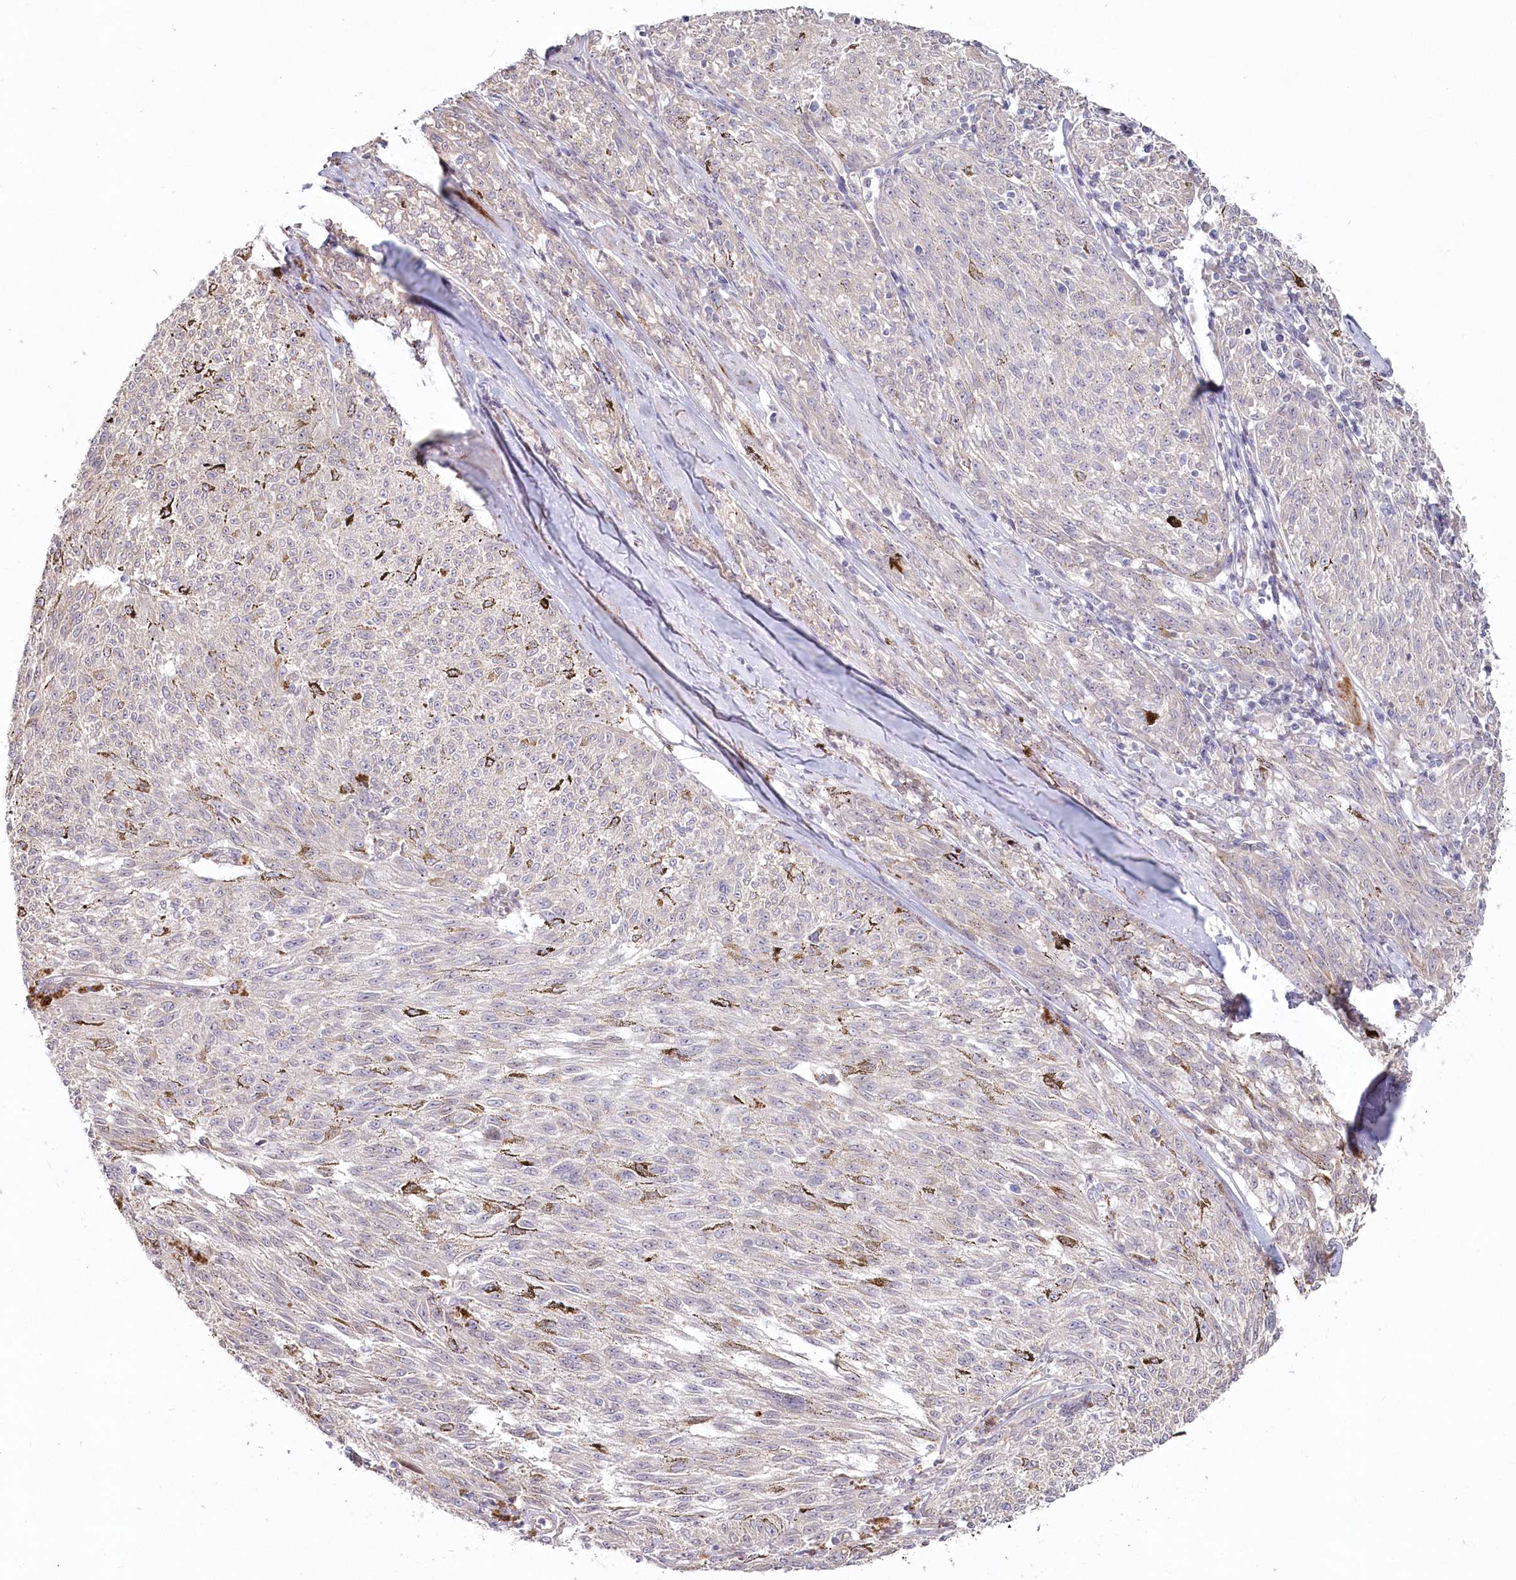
{"staining": {"intensity": "negative", "quantity": "none", "location": "none"}, "tissue": "melanoma", "cell_type": "Tumor cells", "image_type": "cancer", "snomed": [{"axis": "morphology", "description": "Malignant melanoma, NOS"}, {"axis": "topography", "description": "Skin"}], "caption": "This micrograph is of malignant melanoma stained with IHC to label a protein in brown with the nuclei are counter-stained blue. There is no expression in tumor cells.", "gene": "SPINK13", "patient": {"sex": "female", "age": 72}}